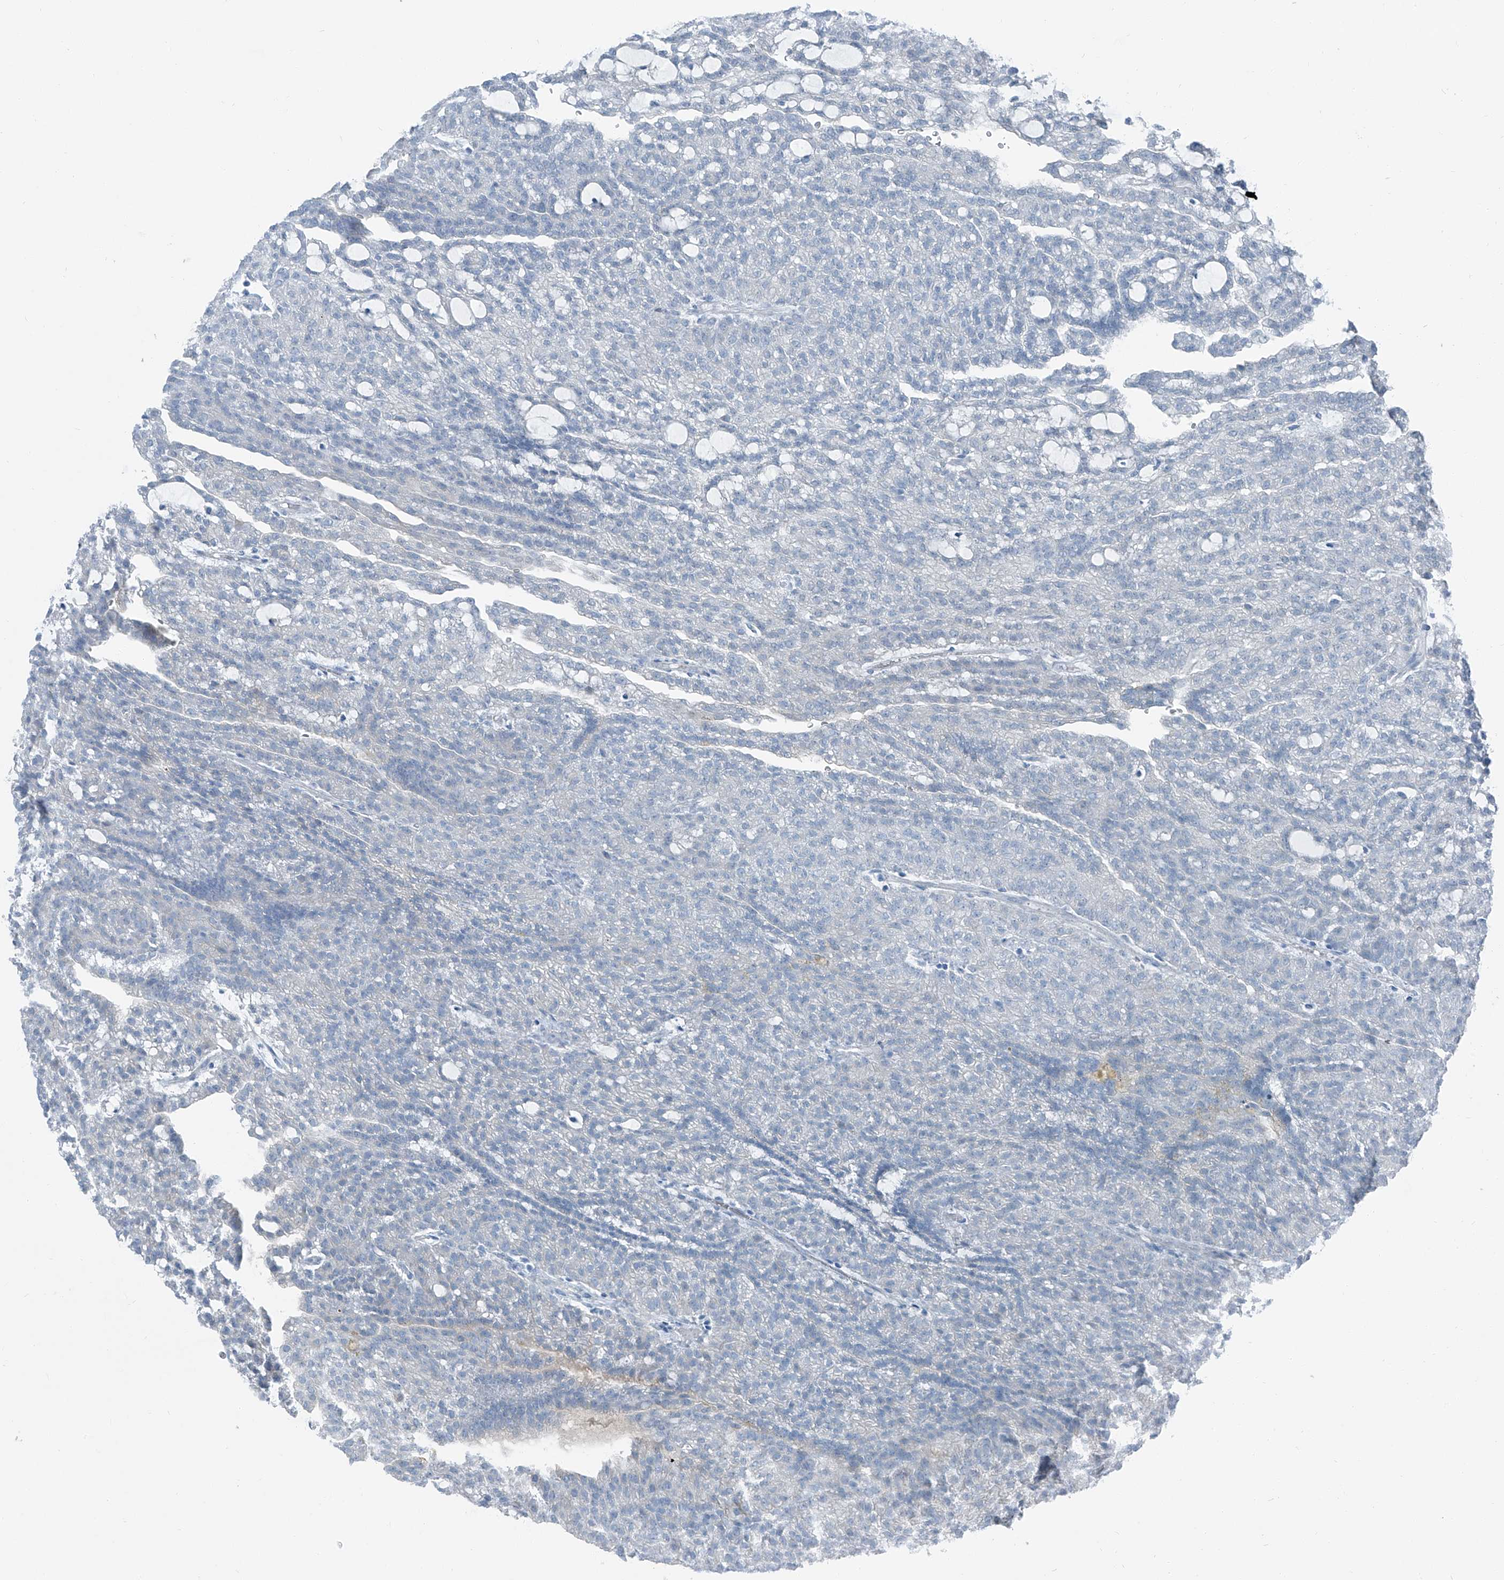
{"staining": {"intensity": "negative", "quantity": "none", "location": "none"}, "tissue": "renal cancer", "cell_type": "Tumor cells", "image_type": "cancer", "snomed": [{"axis": "morphology", "description": "Adenocarcinoma, NOS"}, {"axis": "topography", "description": "Kidney"}], "caption": "Immunohistochemical staining of renal cancer (adenocarcinoma) displays no significant staining in tumor cells.", "gene": "RGN", "patient": {"sex": "male", "age": 63}}